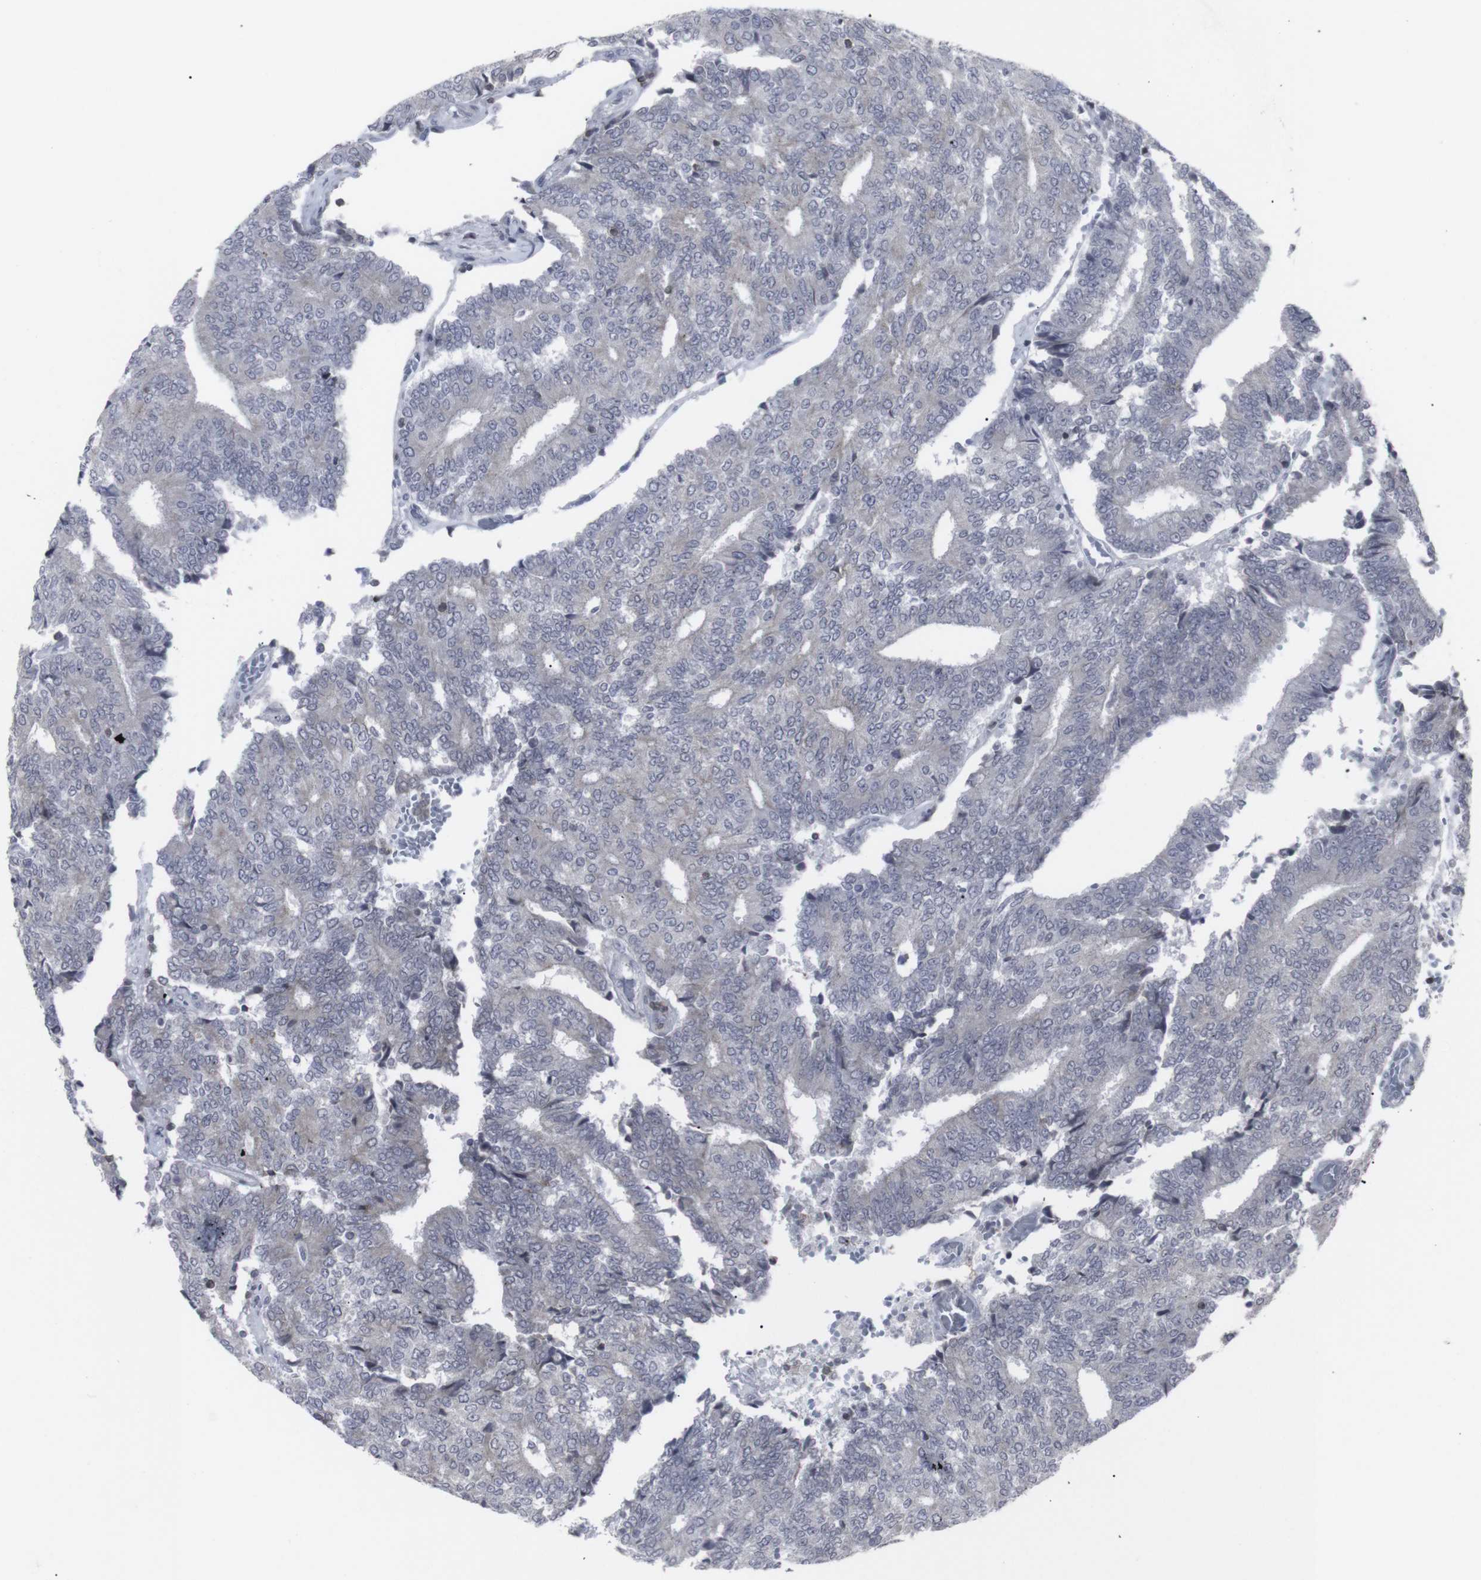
{"staining": {"intensity": "negative", "quantity": "none", "location": "none"}, "tissue": "prostate cancer", "cell_type": "Tumor cells", "image_type": "cancer", "snomed": [{"axis": "morphology", "description": "Adenocarcinoma, High grade"}, {"axis": "topography", "description": "Prostate"}], "caption": "Histopathology image shows no significant protein expression in tumor cells of adenocarcinoma (high-grade) (prostate). The staining was performed using DAB to visualize the protein expression in brown, while the nuclei were stained in blue with hematoxylin (Magnification: 20x).", "gene": "APOBEC2", "patient": {"sex": "male", "age": 55}}